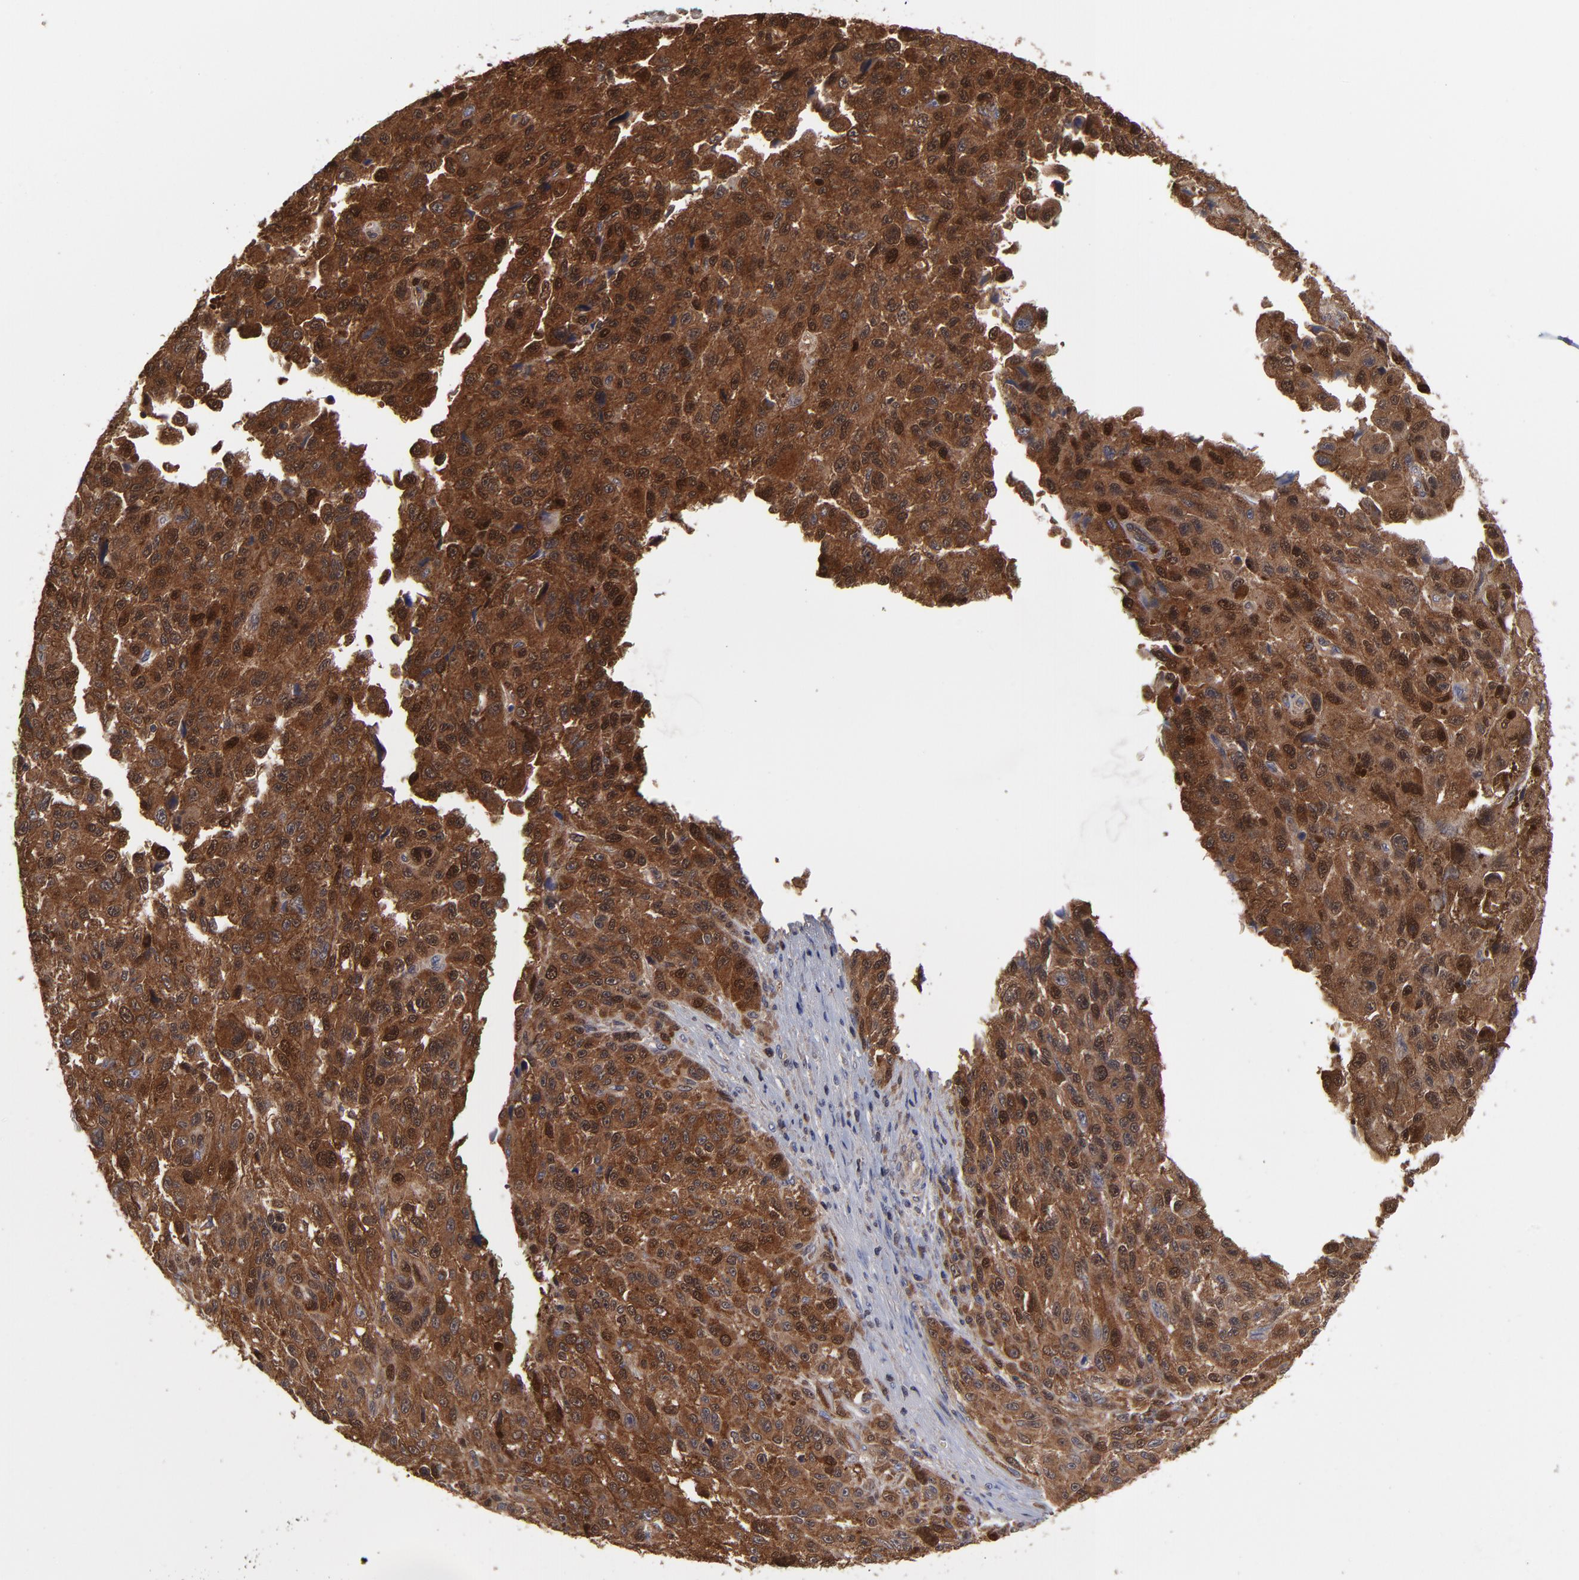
{"staining": {"intensity": "moderate", "quantity": ">75%", "location": "cytoplasmic/membranous,nuclear"}, "tissue": "melanoma", "cell_type": "Tumor cells", "image_type": "cancer", "snomed": [{"axis": "morphology", "description": "Malignant melanoma, NOS"}, {"axis": "topography", "description": "Skin"}], "caption": "Immunohistochemistry photomicrograph of melanoma stained for a protein (brown), which reveals medium levels of moderate cytoplasmic/membranous and nuclear positivity in approximately >75% of tumor cells.", "gene": "DCTPP1", "patient": {"sex": "male", "age": 81}}